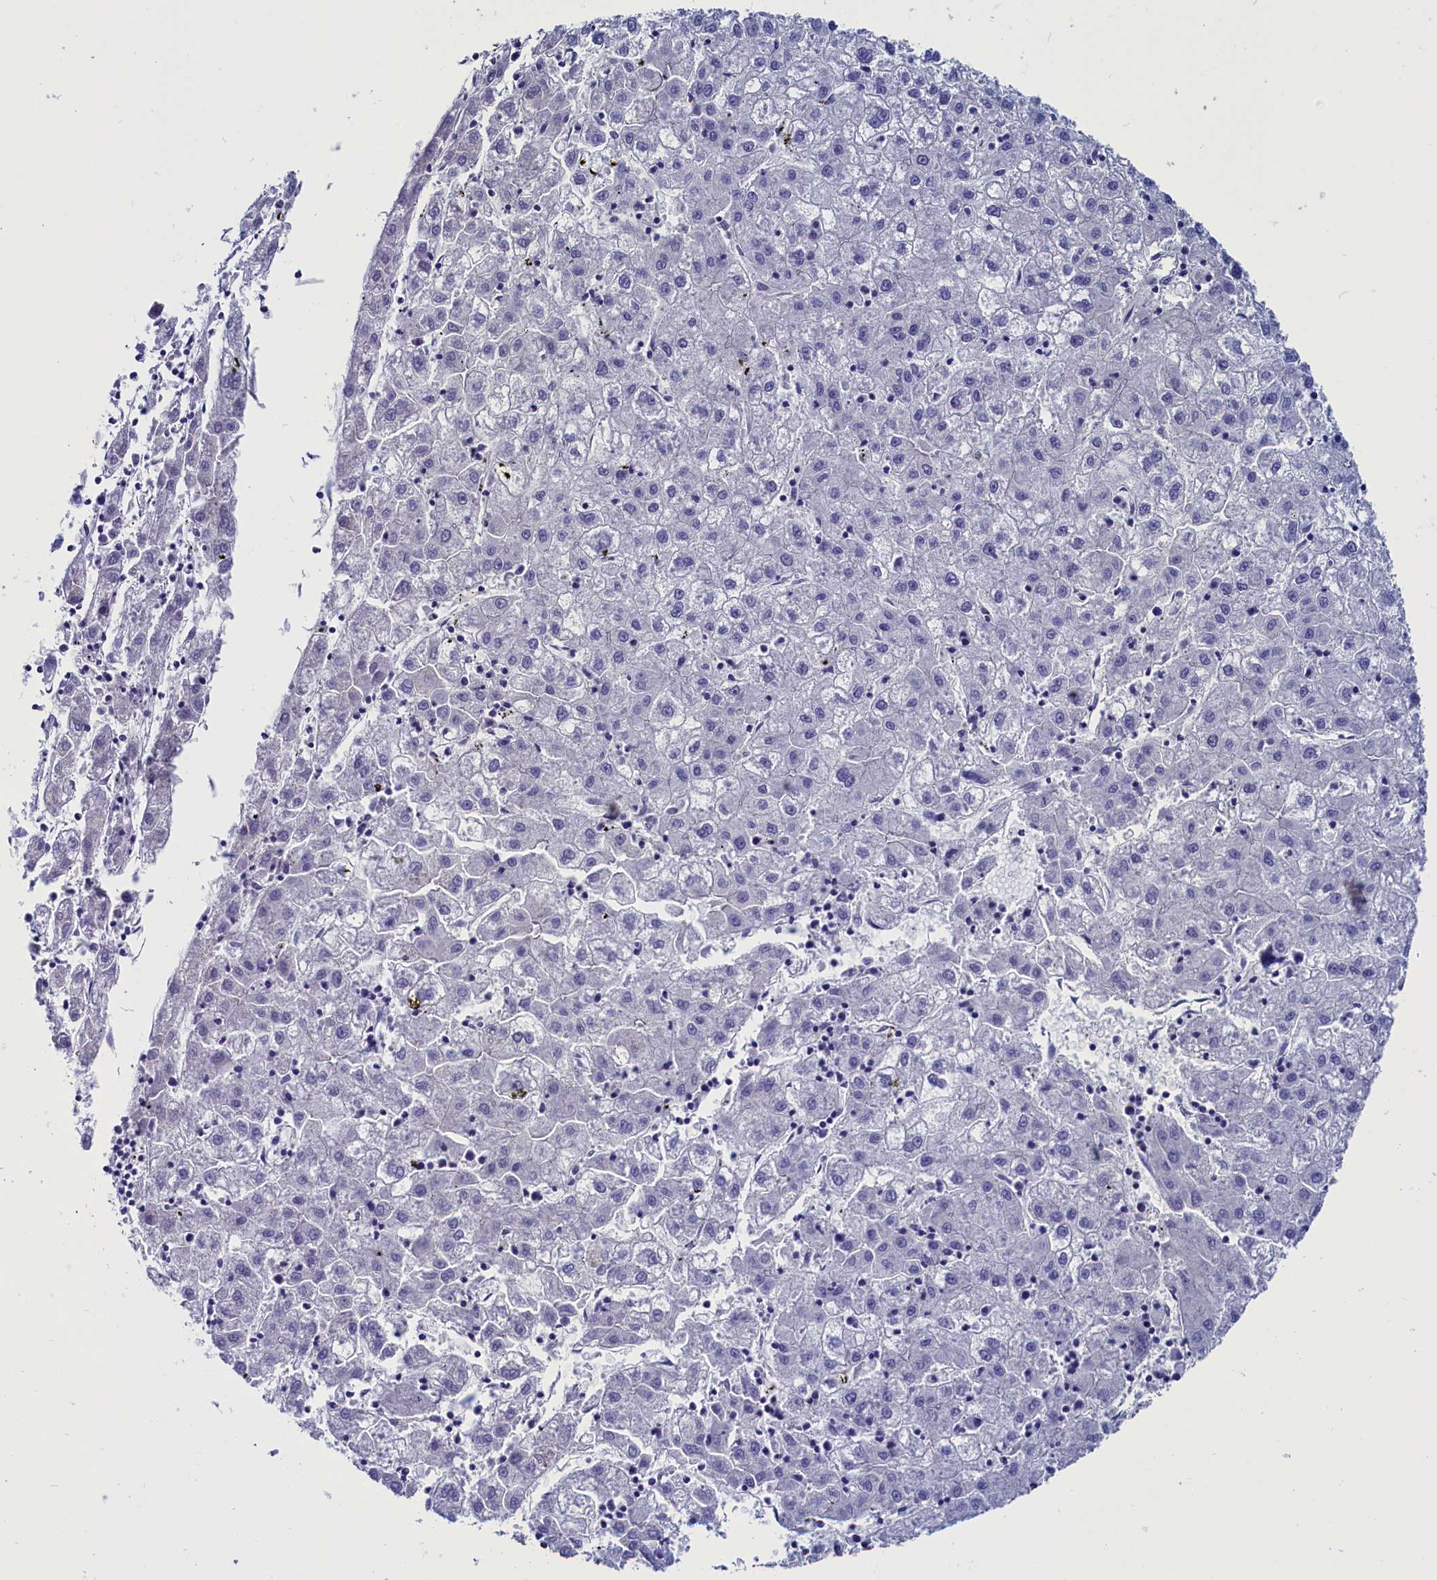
{"staining": {"intensity": "negative", "quantity": "none", "location": "none"}, "tissue": "liver cancer", "cell_type": "Tumor cells", "image_type": "cancer", "snomed": [{"axis": "morphology", "description": "Carcinoma, Hepatocellular, NOS"}, {"axis": "topography", "description": "Liver"}], "caption": "An image of liver cancer (hepatocellular carcinoma) stained for a protein shows no brown staining in tumor cells. The staining is performed using DAB (3,3'-diaminobenzidine) brown chromogen with nuclei counter-stained in using hematoxylin.", "gene": "CIAPIN1", "patient": {"sex": "male", "age": 72}}